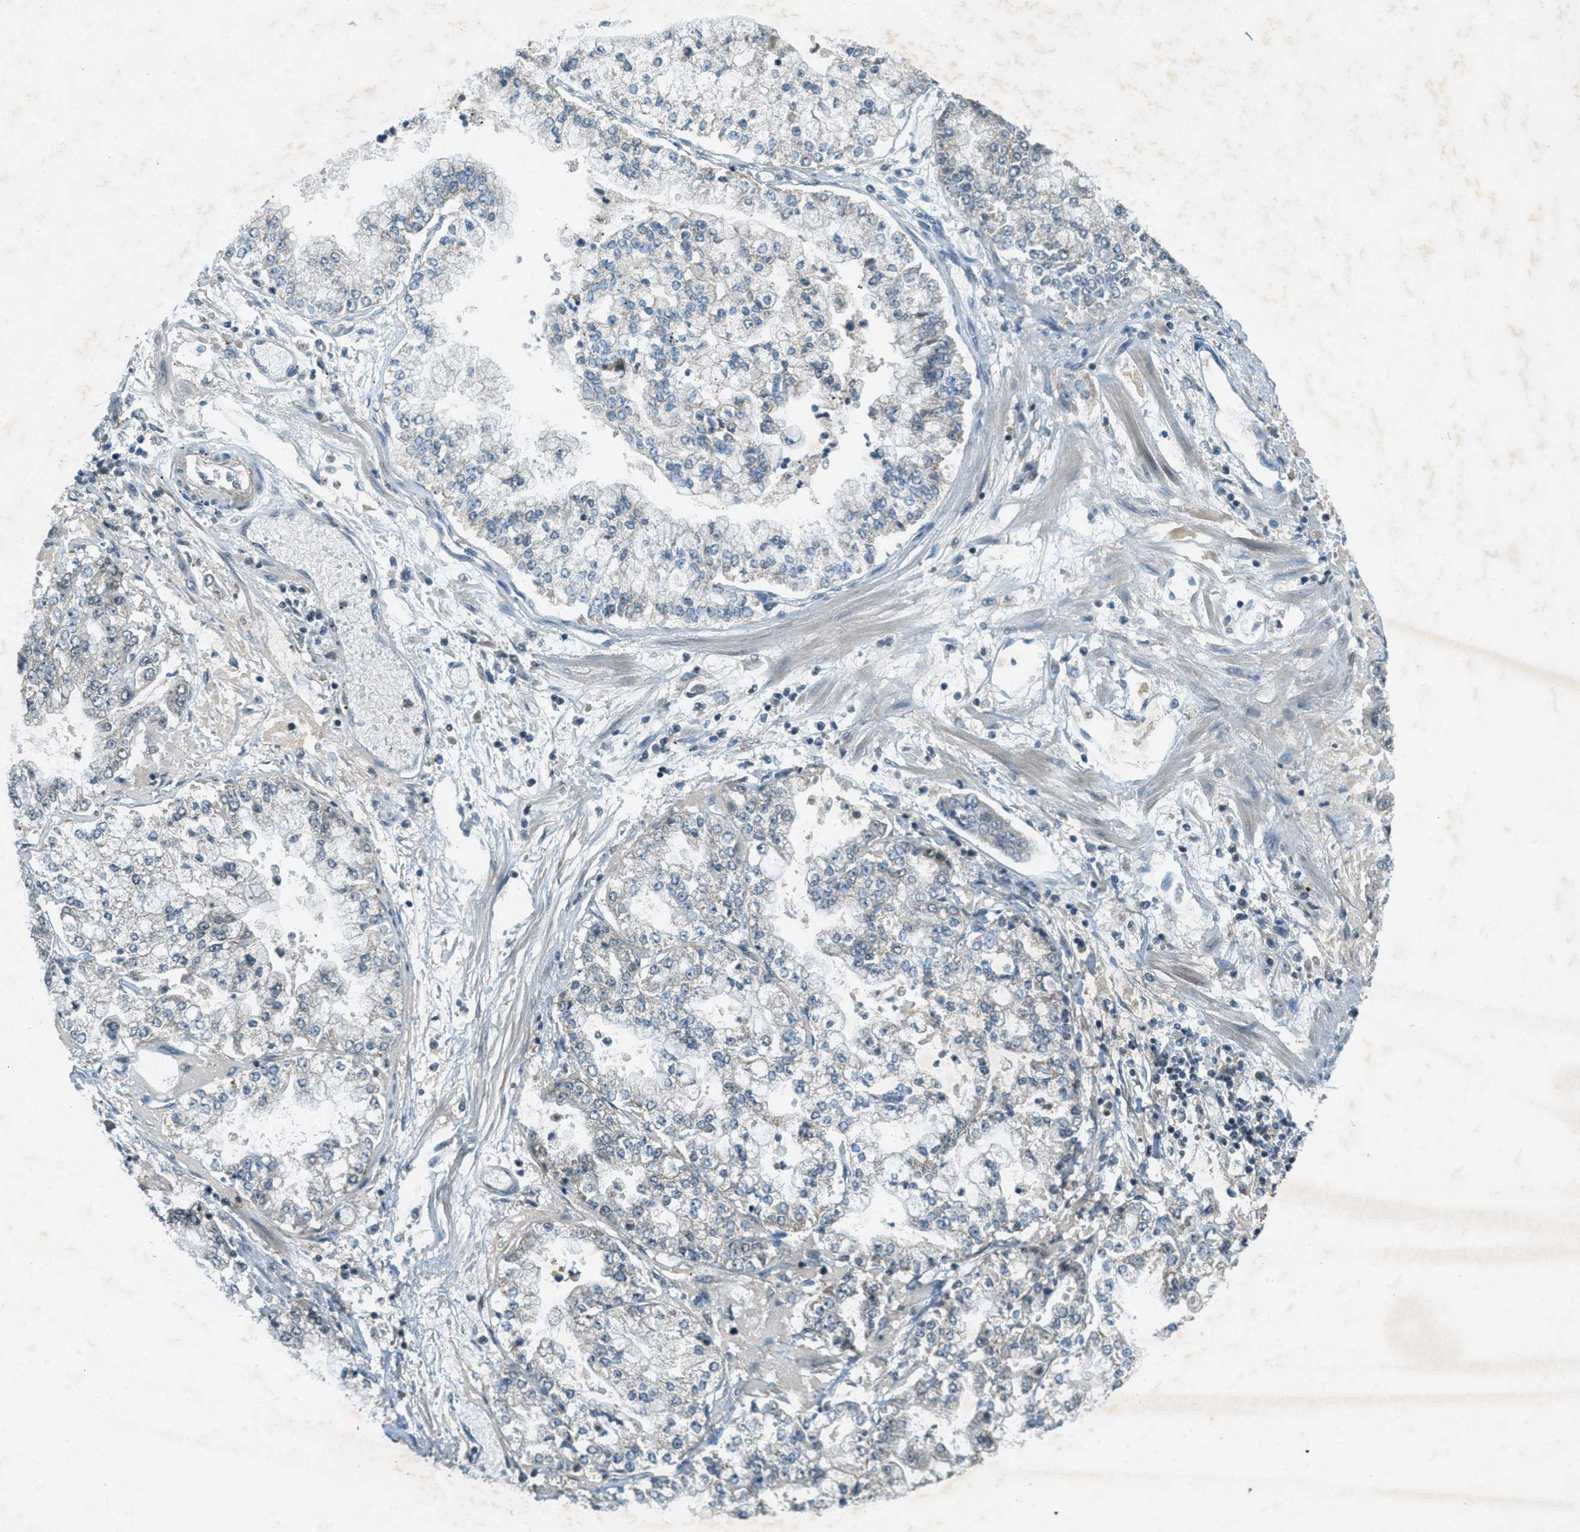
{"staining": {"intensity": "negative", "quantity": "none", "location": "none"}, "tissue": "stomach cancer", "cell_type": "Tumor cells", "image_type": "cancer", "snomed": [{"axis": "morphology", "description": "Adenocarcinoma, NOS"}, {"axis": "topography", "description": "Stomach"}], "caption": "This is an immunohistochemistry photomicrograph of human stomach adenocarcinoma. There is no positivity in tumor cells.", "gene": "TCF20", "patient": {"sex": "male", "age": 76}}